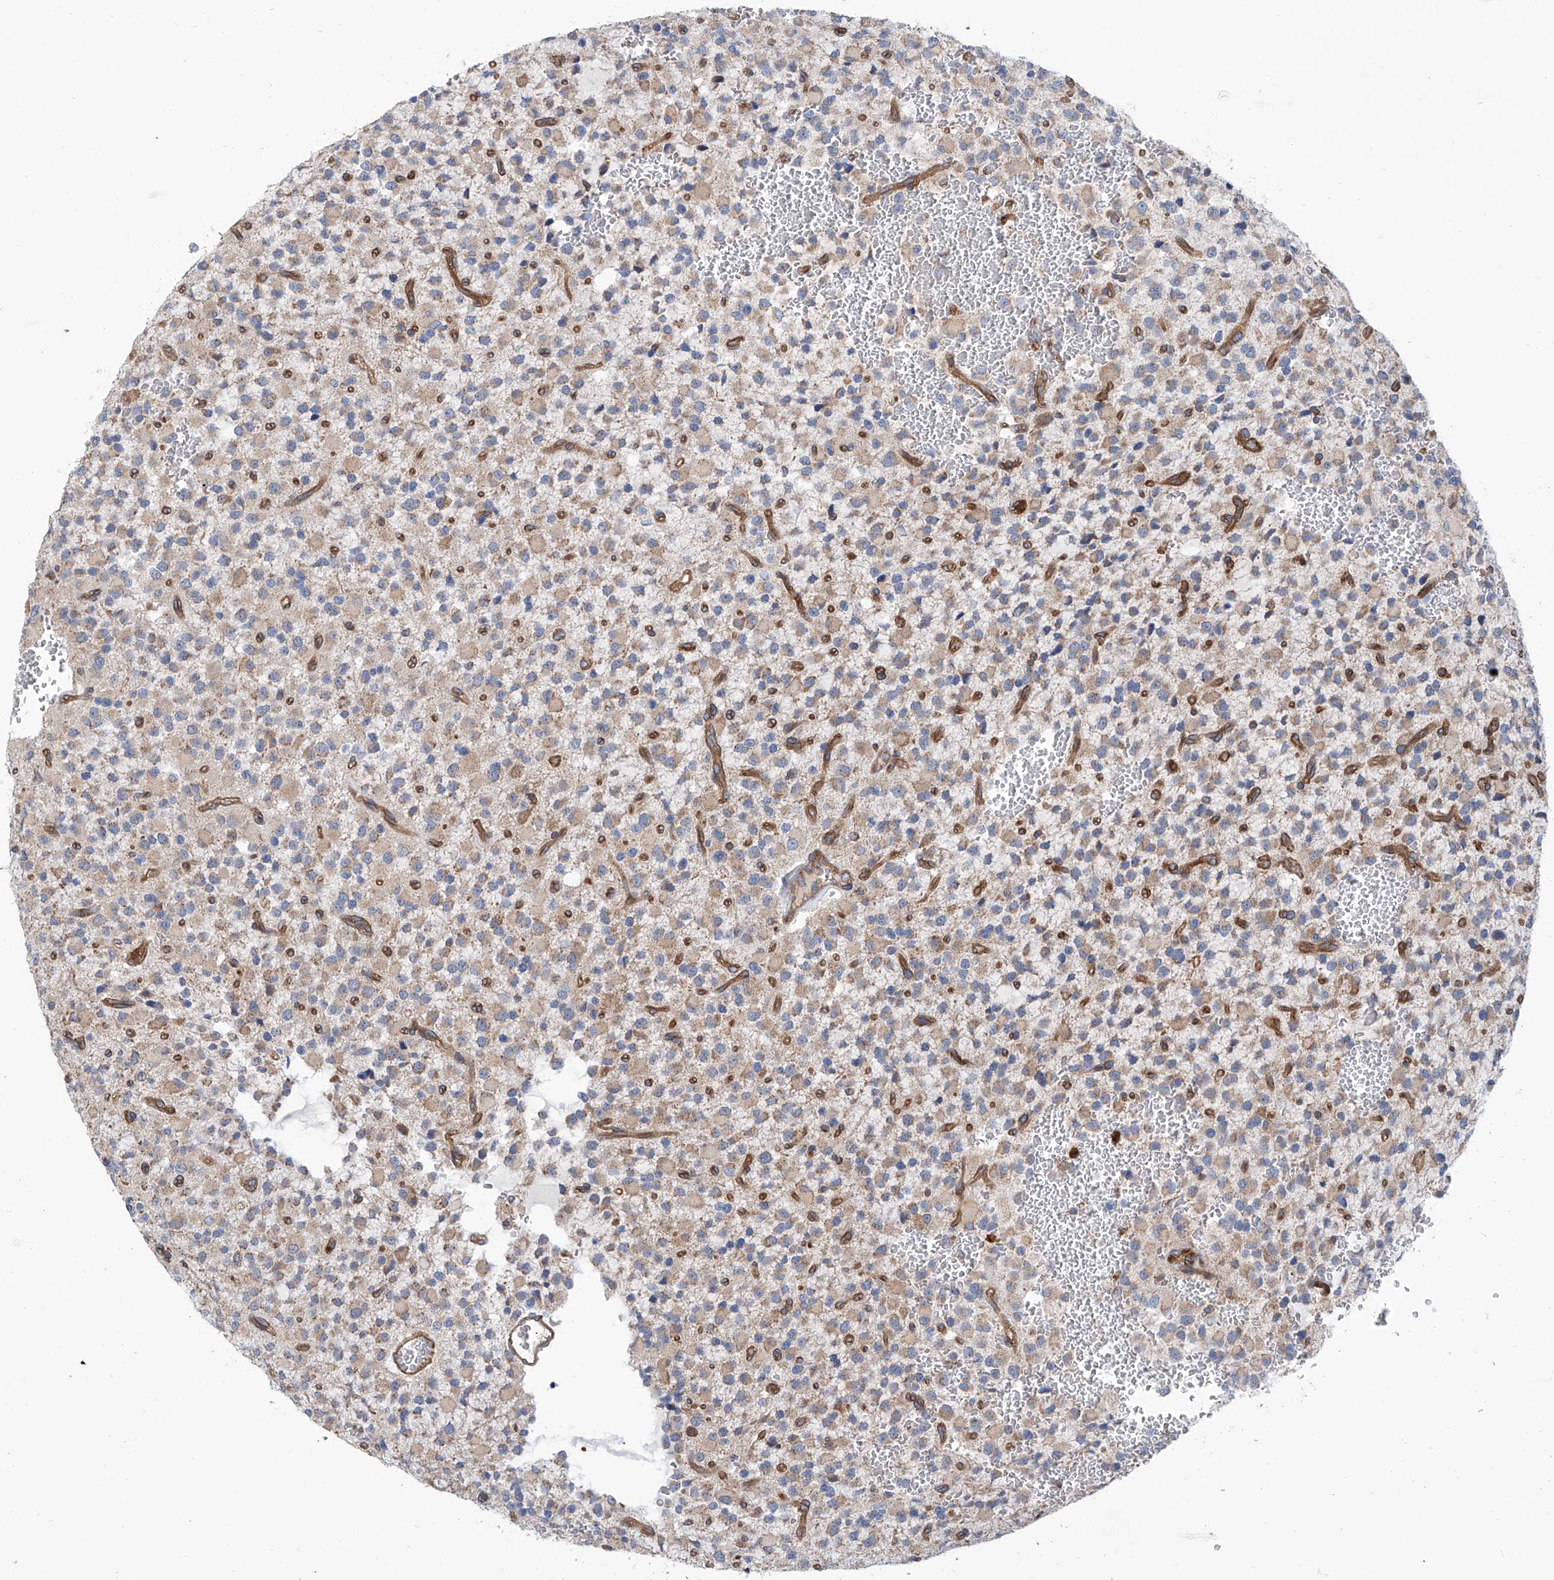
{"staining": {"intensity": "negative", "quantity": "none", "location": "none"}, "tissue": "glioma", "cell_type": "Tumor cells", "image_type": "cancer", "snomed": [{"axis": "morphology", "description": "Glioma, malignant, High grade"}, {"axis": "topography", "description": "Brain"}], "caption": "Immunohistochemistry (IHC) histopathology image of glioma stained for a protein (brown), which demonstrates no positivity in tumor cells.", "gene": "EIF2D", "patient": {"sex": "male", "age": 34}}